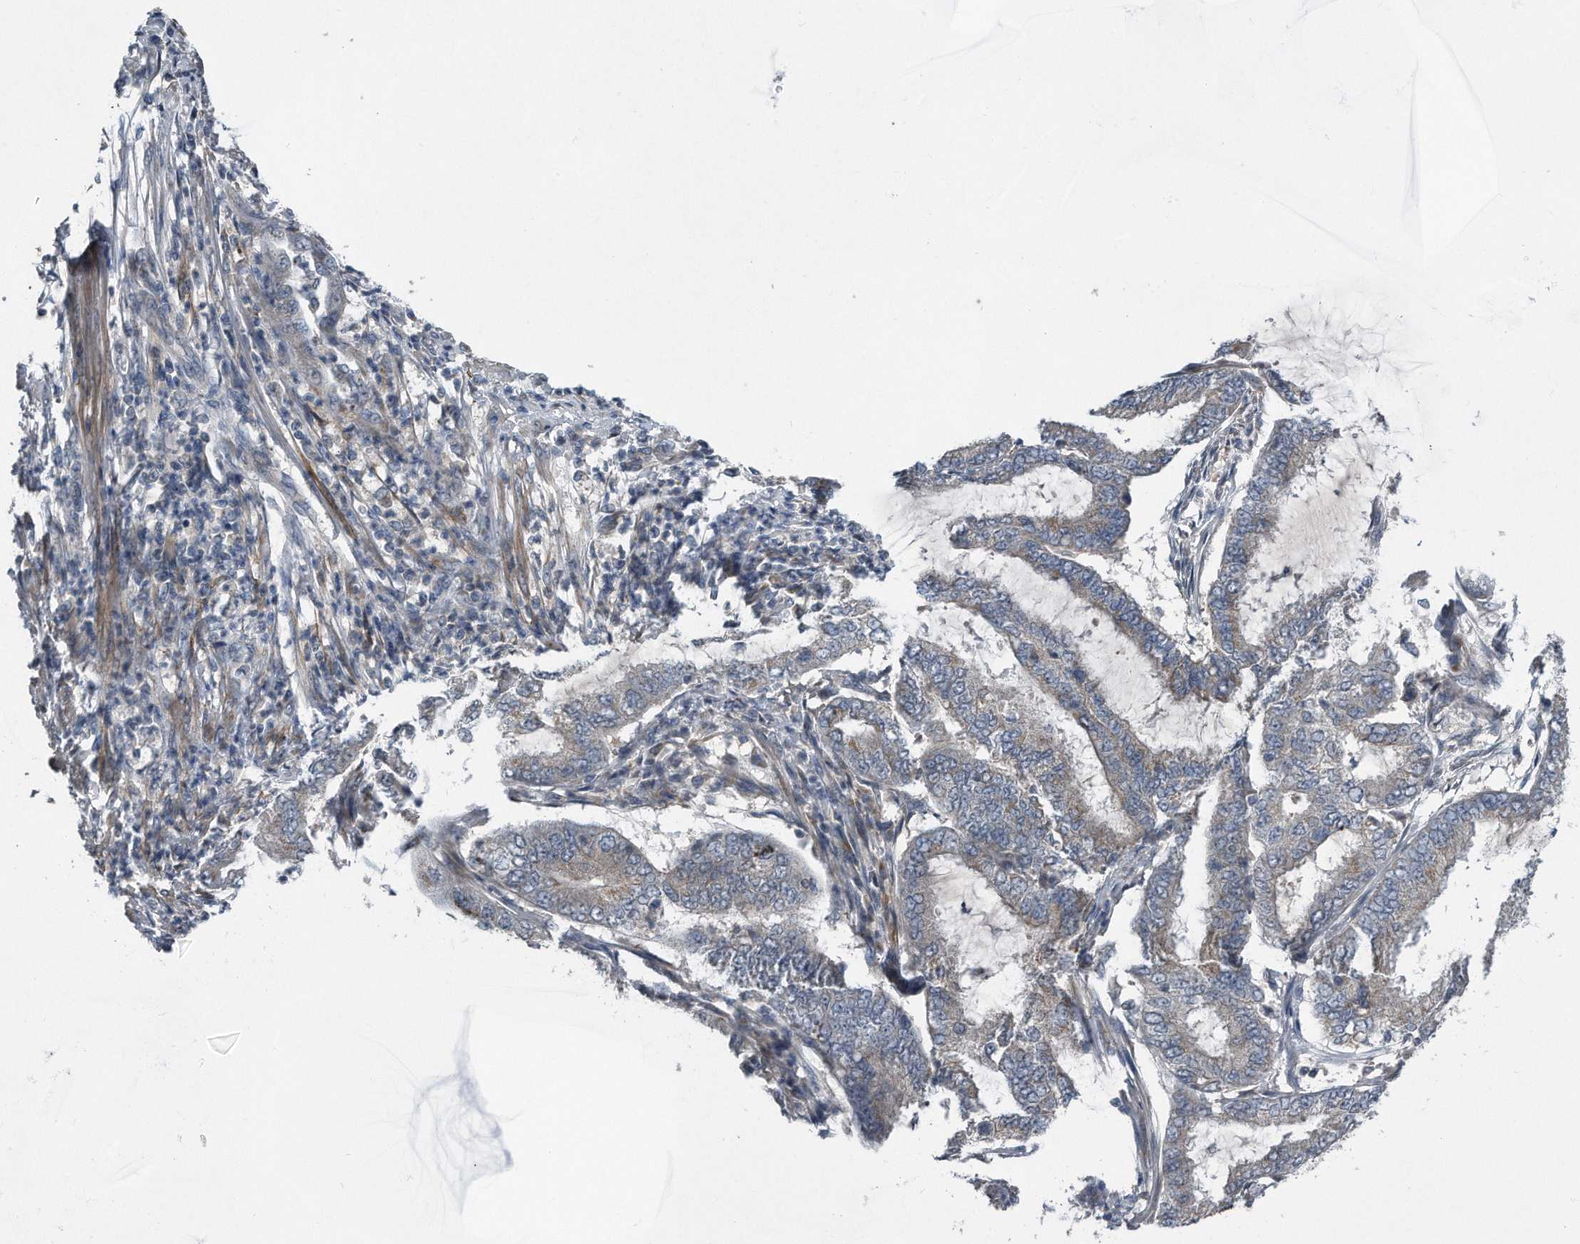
{"staining": {"intensity": "weak", "quantity": "<25%", "location": "cytoplasmic/membranous"}, "tissue": "endometrial cancer", "cell_type": "Tumor cells", "image_type": "cancer", "snomed": [{"axis": "morphology", "description": "Adenocarcinoma, NOS"}, {"axis": "topography", "description": "Endometrium"}], "caption": "High power microscopy photomicrograph of an immunohistochemistry image of endometrial cancer (adenocarcinoma), revealing no significant staining in tumor cells.", "gene": "LYRM4", "patient": {"sex": "female", "age": 49}}